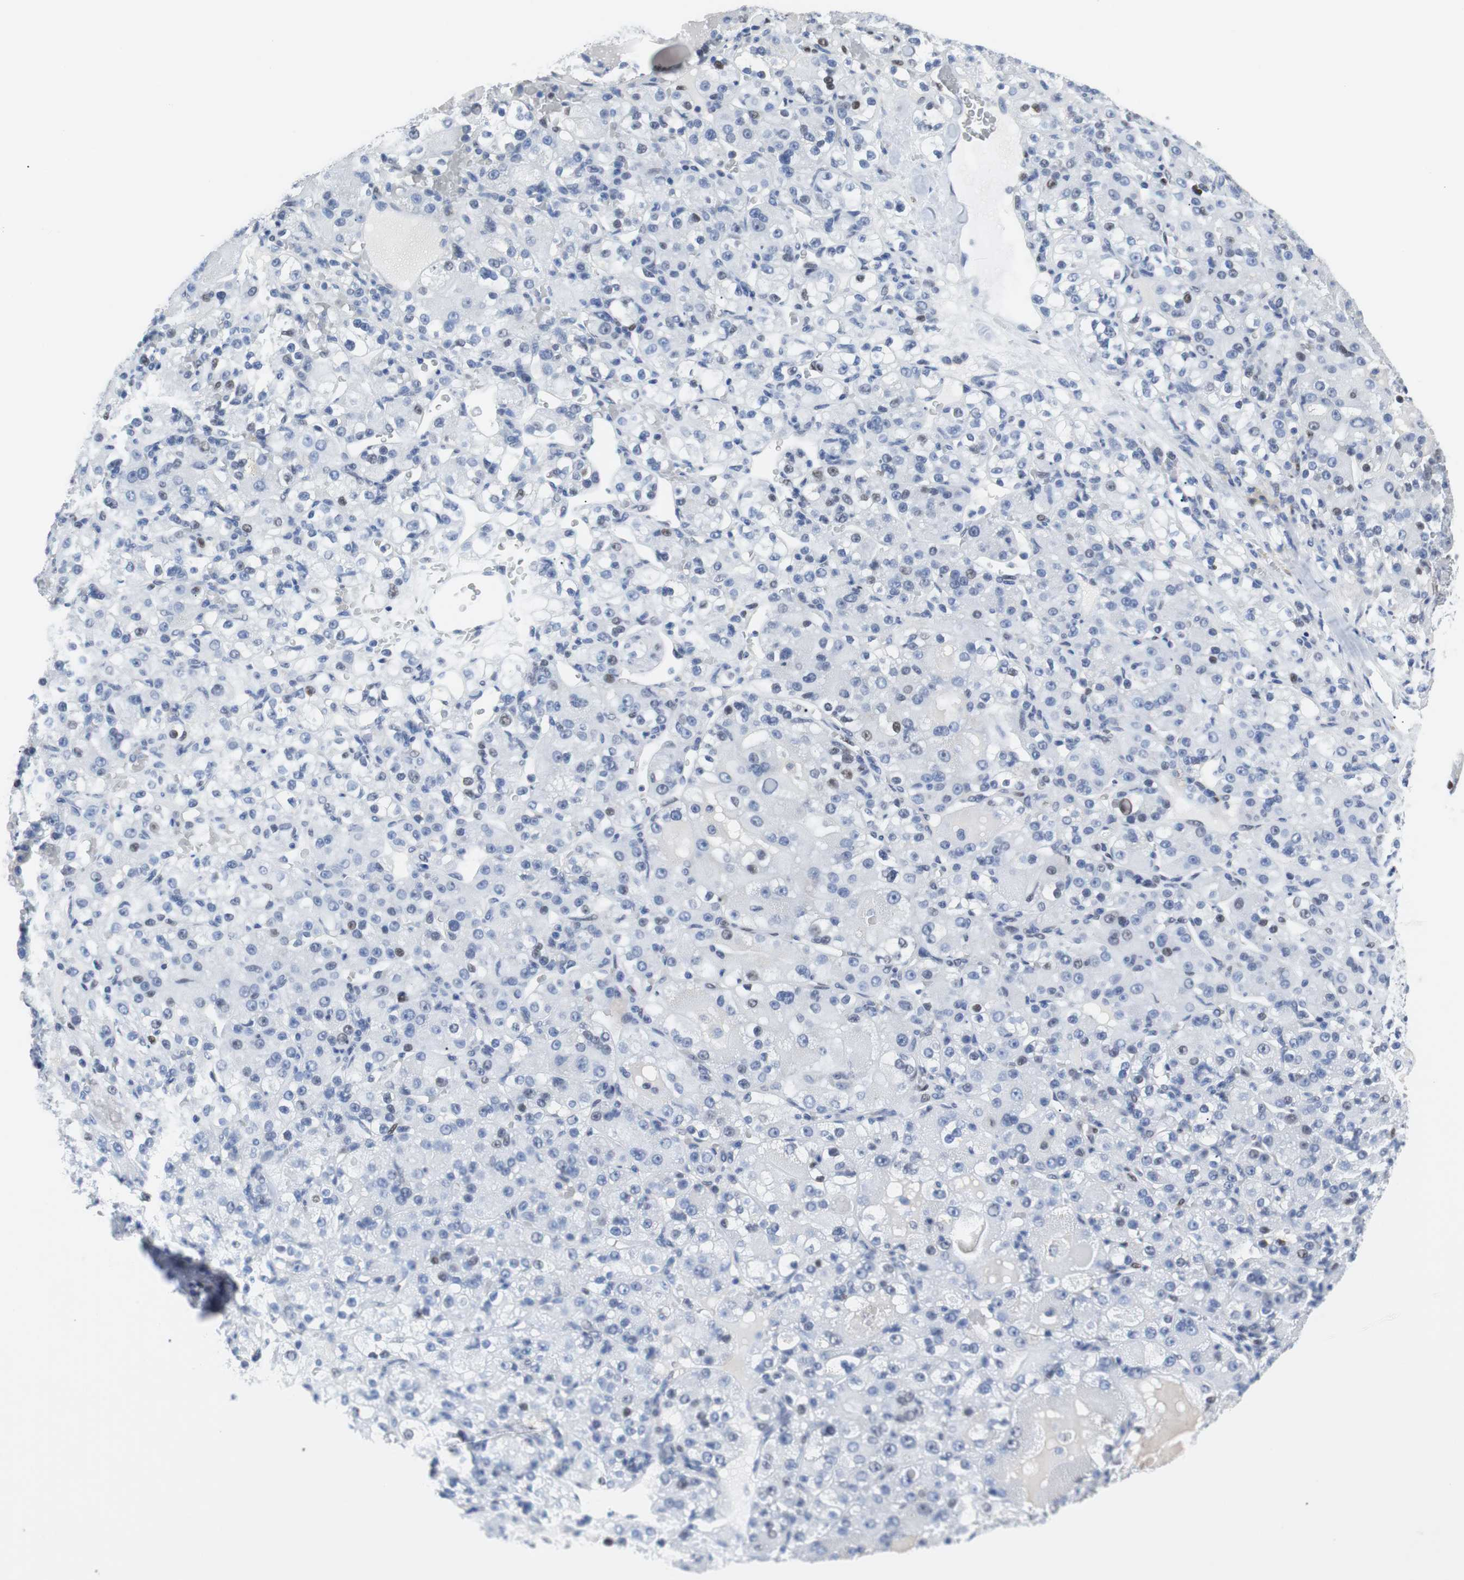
{"staining": {"intensity": "weak", "quantity": "<25%", "location": "nuclear"}, "tissue": "renal cancer", "cell_type": "Tumor cells", "image_type": "cancer", "snomed": [{"axis": "morphology", "description": "Normal tissue, NOS"}, {"axis": "morphology", "description": "Adenocarcinoma, NOS"}, {"axis": "topography", "description": "Kidney"}], "caption": "Immunohistochemistry of adenocarcinoma (renal) exhibits no staining in tumor cells.", "gene": "JUN", "patient": {"sex": "male", "age": 61}}